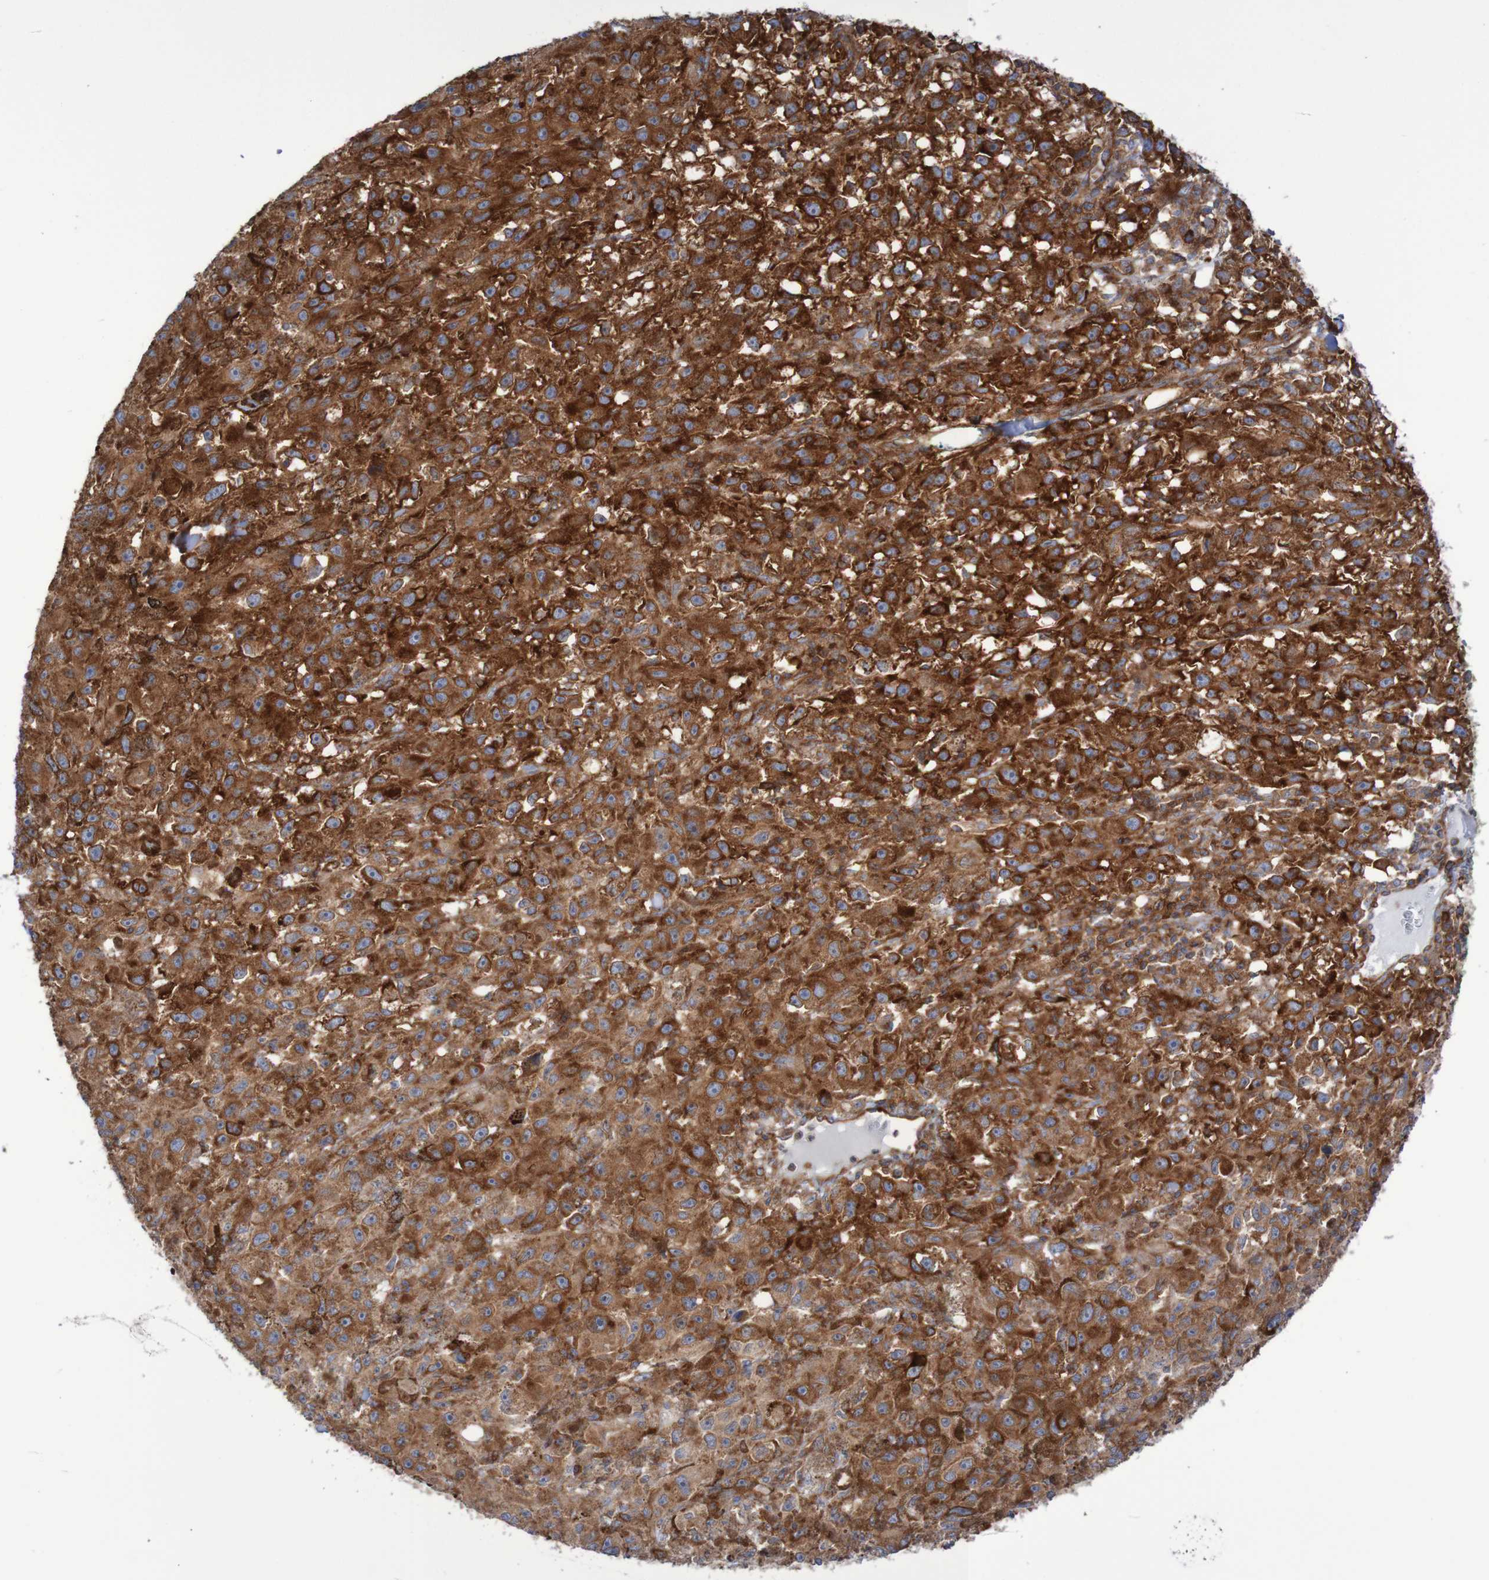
{"staining": {"intensity": "strong", "quantity": ">75%", "location": "cytoplasmic/membranous"}, "tissue": "melanoma", "cell_type": "Tumor cells", "image_type": "cancer", "snomed": [{"axis": "morphology", "description": "Malignant melanoma, NOS"}, {"axis": "topography", "description": "Skin"}], "caption": "Immunohistochemical staining of melanoma reveals high levels of strong cytoplasmic/membranous expression in approximately >75% of tumor cells. (DAB = brown stain, brightfield microscopy at high magnification).", "gene": "FXR2", "patient": {"sex": "female", "age": 104}}